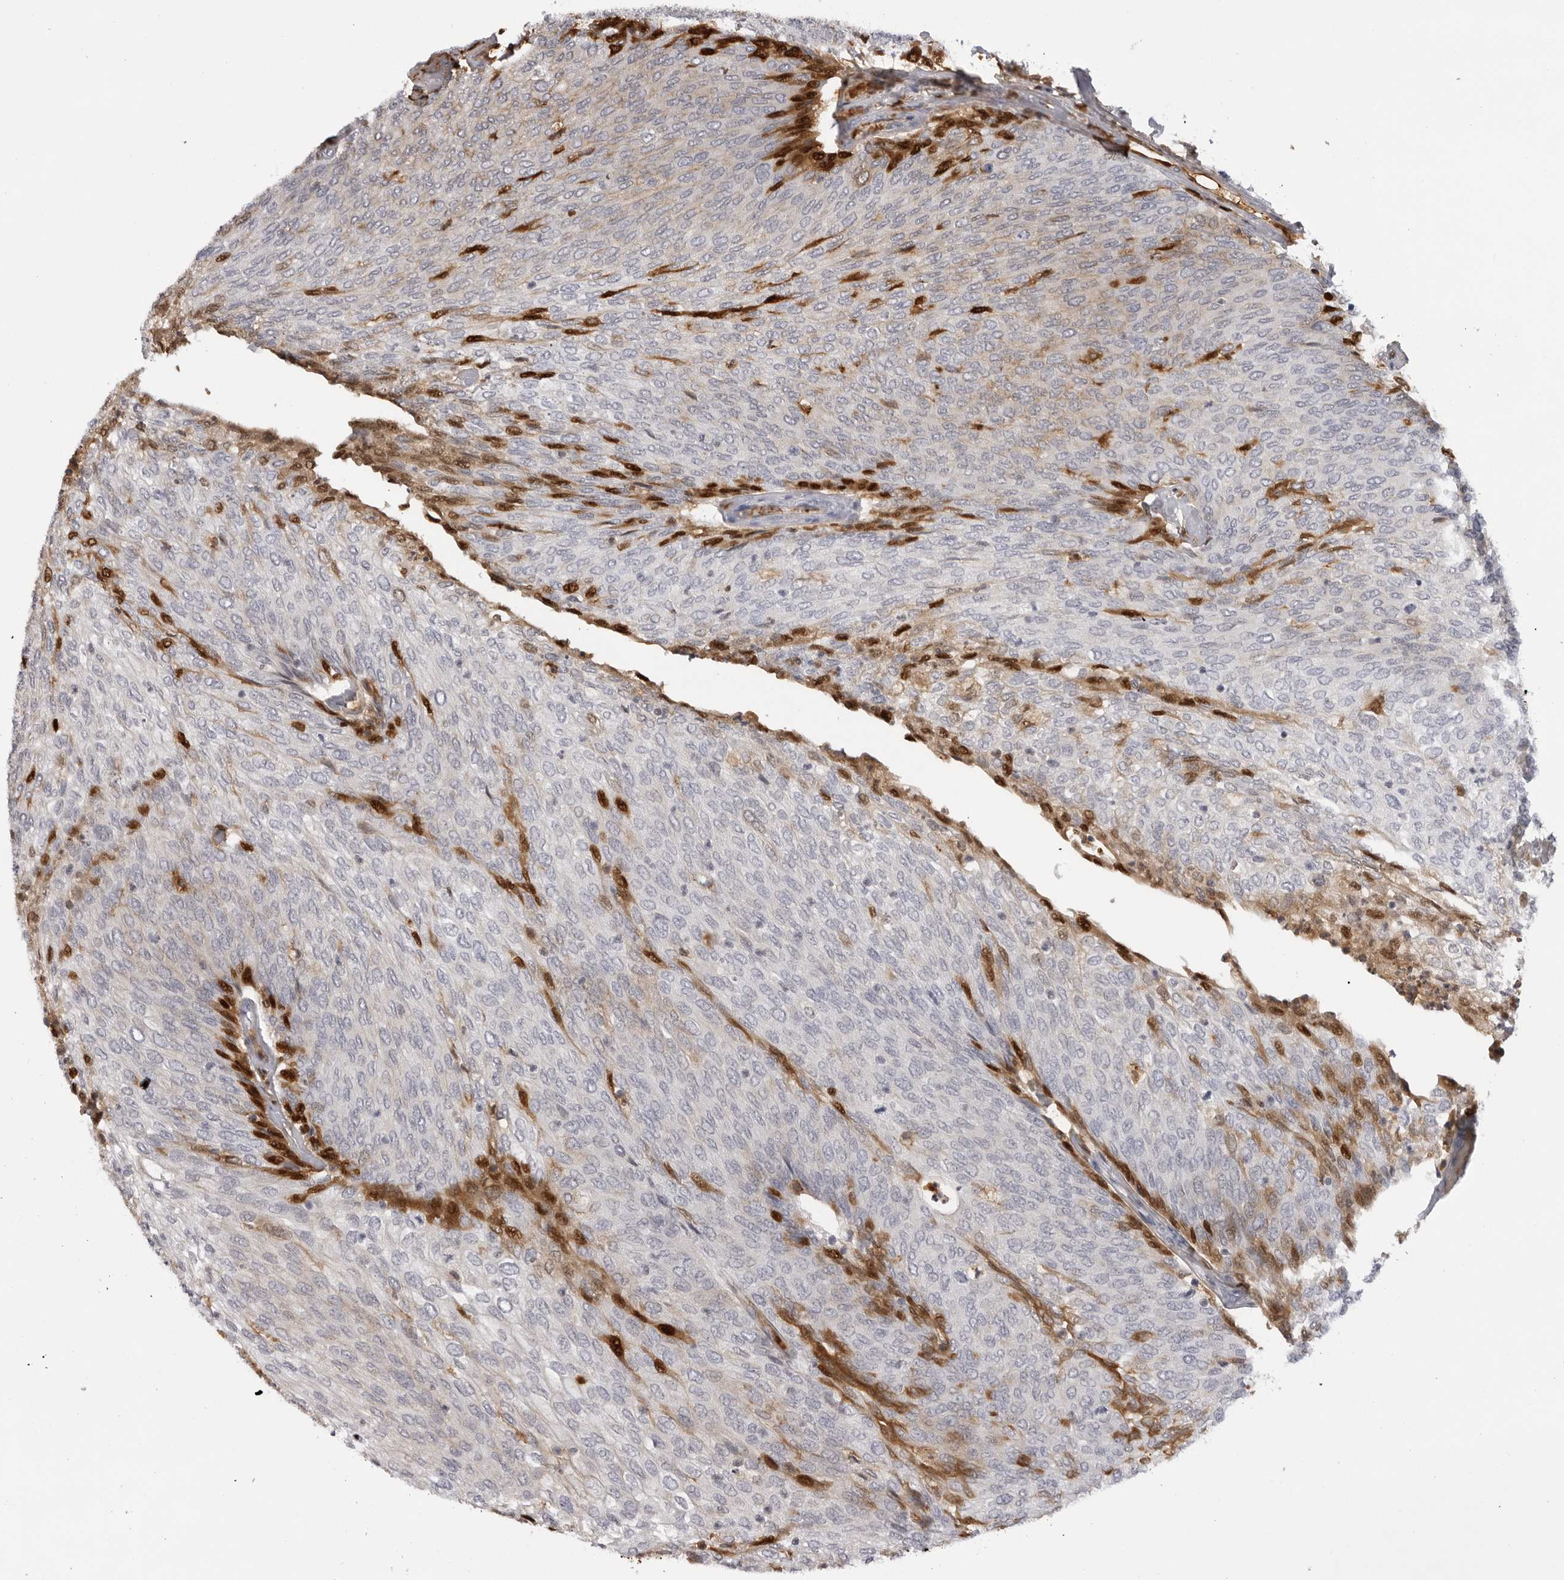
{"staining": {"intensity": "negative", "quantity": "none", "location": "none"}, "tissue": "urothelial cancer", "cell_type": "Tumor cells", "image_type": "cancer", "snomed": [{"axis": "morphology", "description": "Urothelial carcinoma, Low grade"}, {"axis": "topography", "description": "Urinary bladder"}], "caption": "Immunohistochemistry image of neoplastic tissue: urothelial carcinoma (low-grade) stained with DAB (3,3'-diaminobenzidine) exhibits no significant protein positivity in tumor cells.", "gene": "PLEKHF2", "patient": {"sex": "female", "age": 79}}